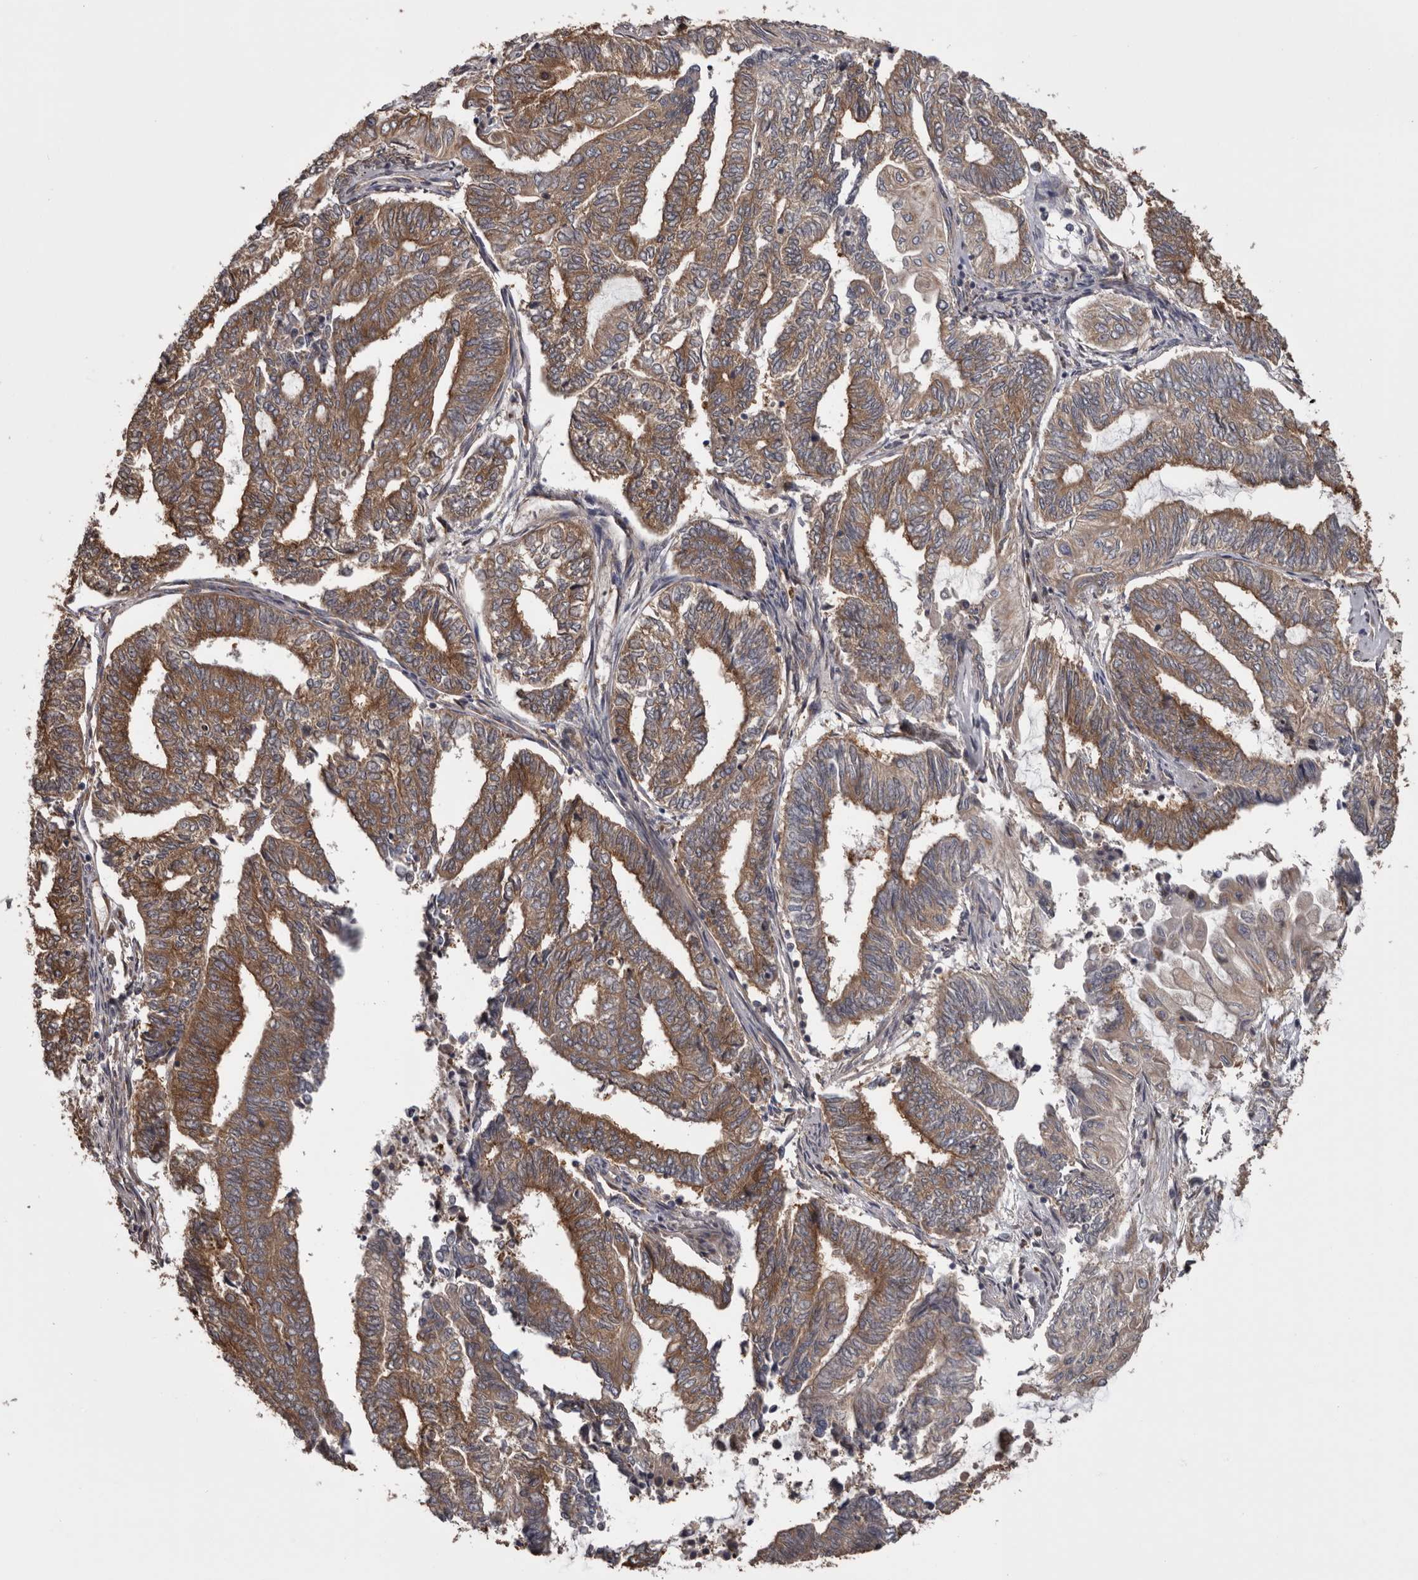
{"staining": {"intensity": "moderate", "quantity": ">75%", "location": "cytoplasmic/membranous"}, "tissue": "endometrial cancer", "cell_type": "Tumor cells", "image_type": "cancer", "snomed": [{"axis": "morphology", "description": "Adenocarcinoma, NOS"}, {"axis": "topography", "description": "Uterus"}, {"axis": "topography", "description": "Endometrium"}], "caption": "Tumor cells reveal medium levels of moderate cytoplasmic/membranous expression in about >75% of cells in endometrial cancer.", "gene": "DARS1", "patient": {"sex": "female", "age": 70}}